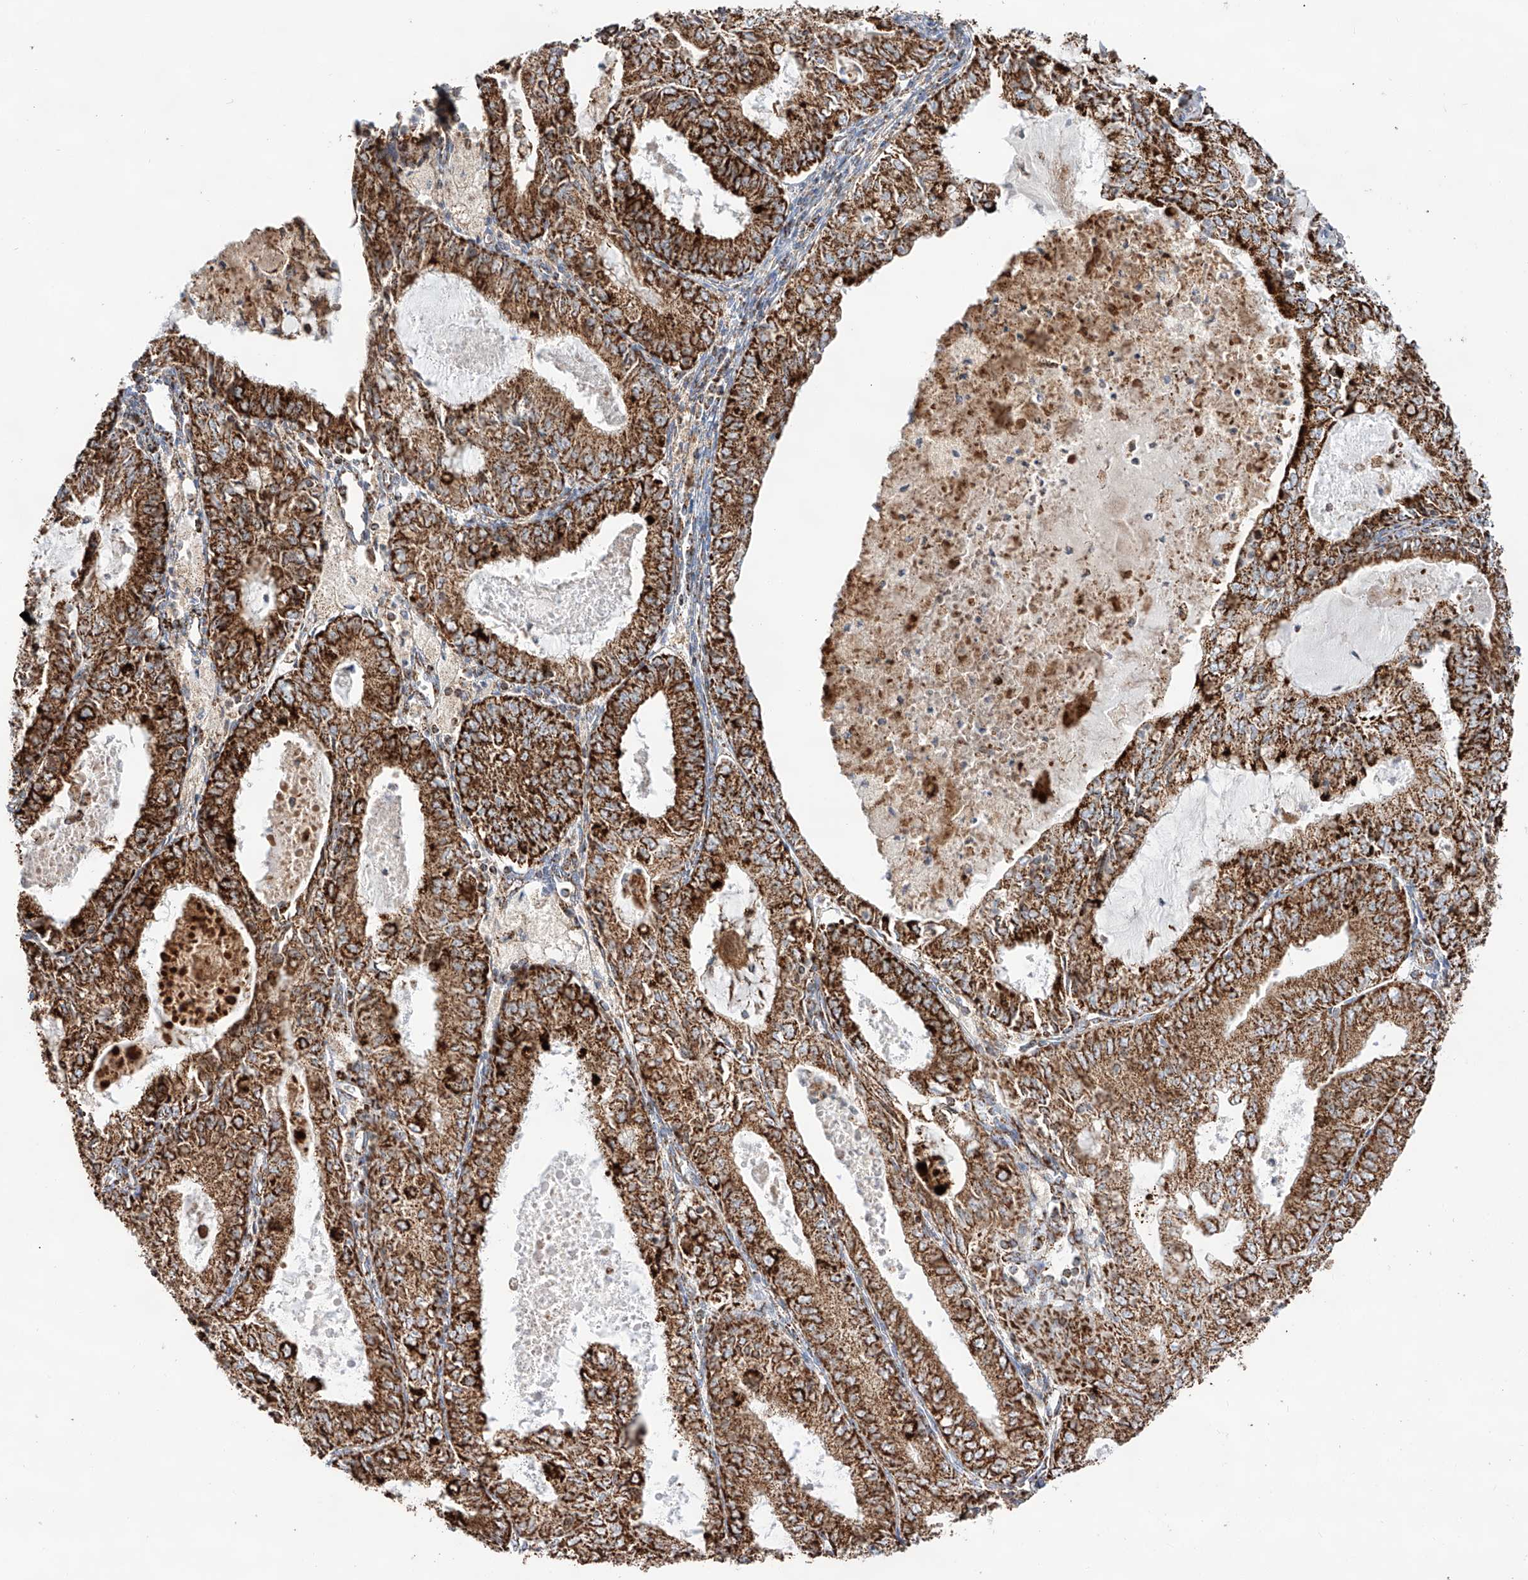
{"staining": {"intensity": "strong", "quantity": ">75%", "location": "cytoplasmic/membranous"}, "tissue": "endometrial cancer", "cell_type": "Tumor cells", "image_type": "cancer", "snomed": [{"axis": "morphology", "description": "Adenocarcinoma, NOS"}, {"axis": "topography", "description": "Endometrium"}], "caption": "This micrograph demonstrates immunohistochemistry staining of human endometrial adenocarcinoma, with high strong cytoplasmic/membranous expression in about >75% of tumor cells.", "gene": "TTC27", "patient": {"sex": "female", "age": 57}}